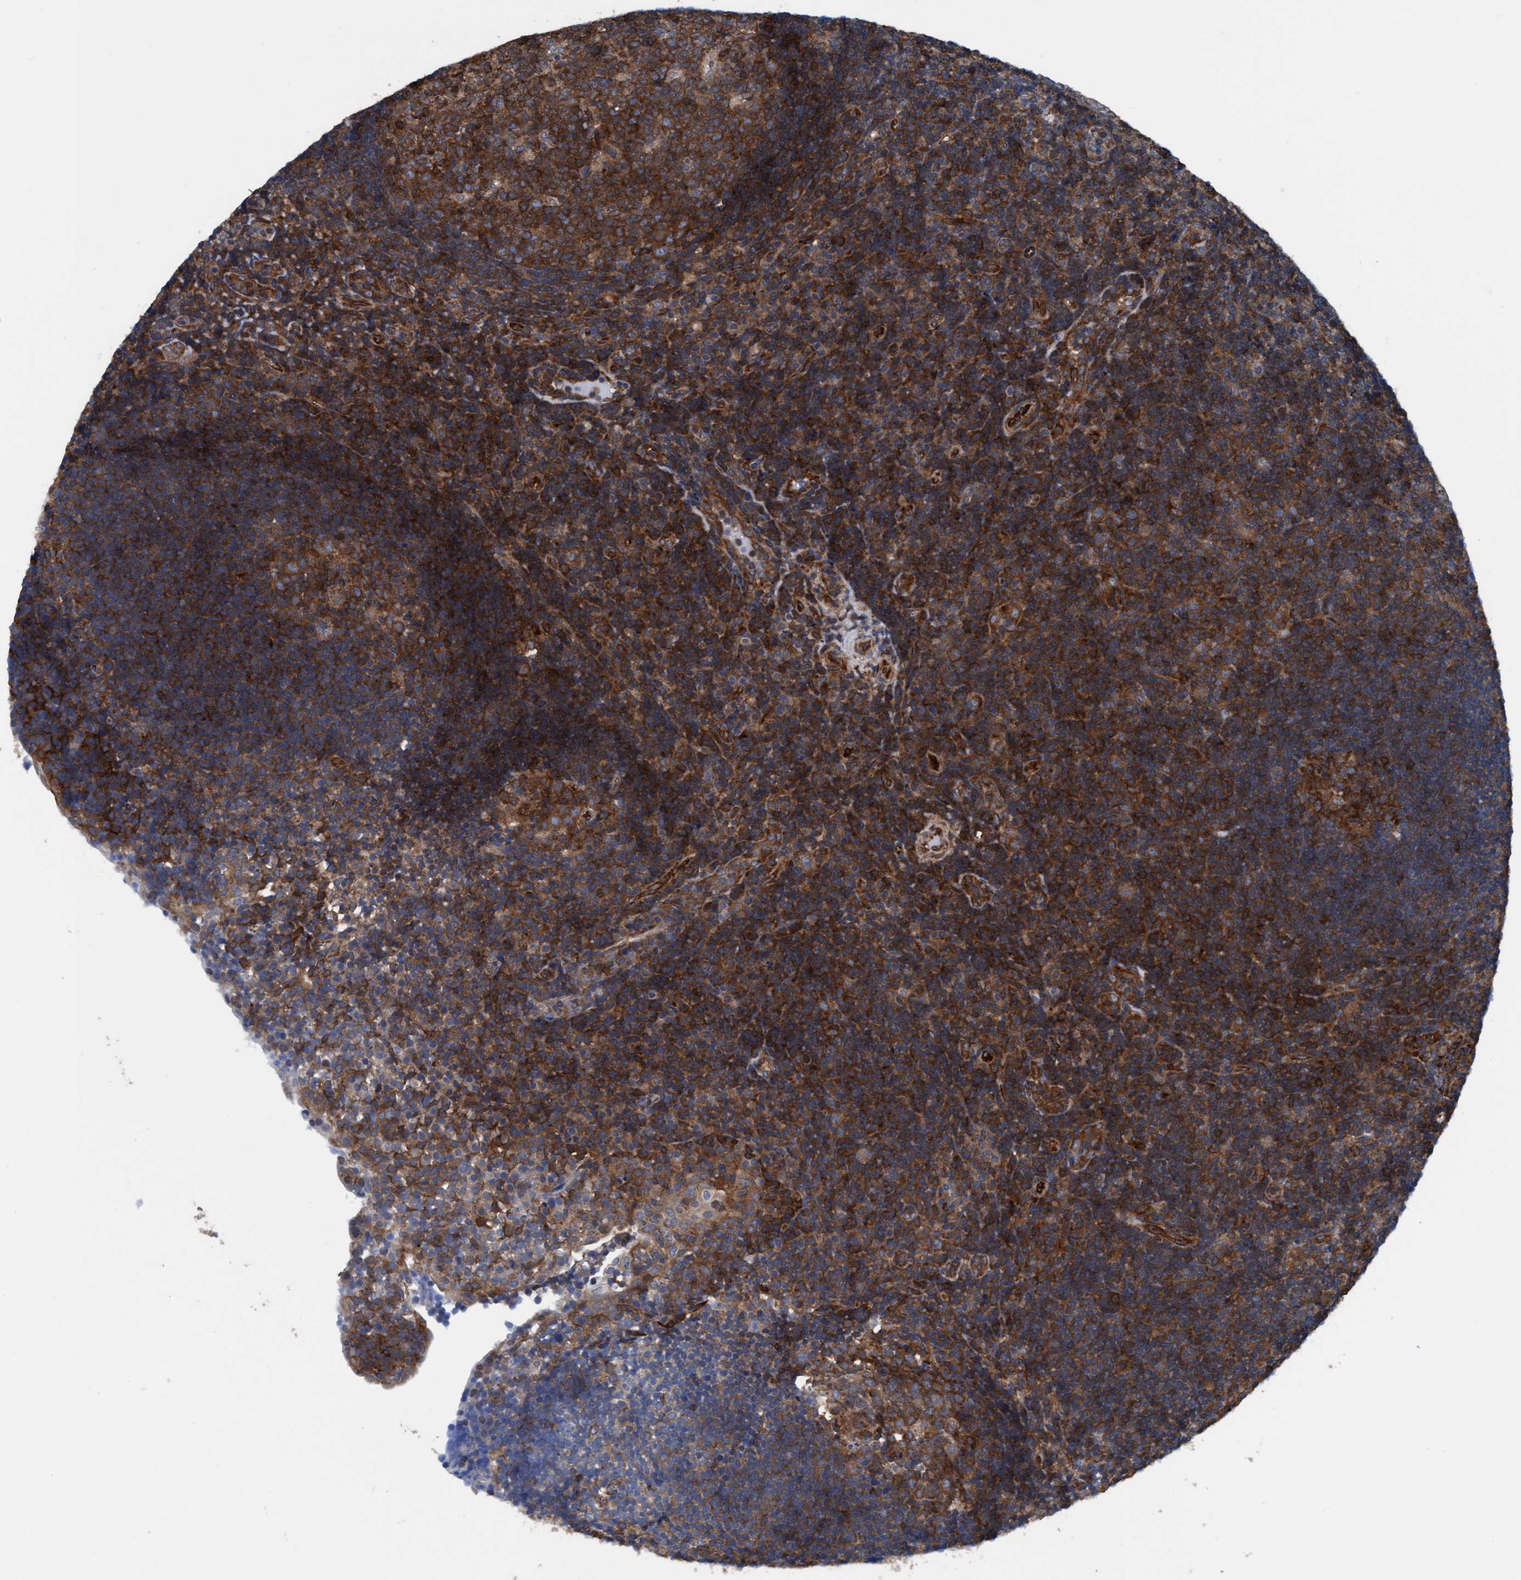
{"staining": {"intensity": "strong", "quantity": ">75%", "location": "cytoplasmic/membranous"}, "tissue": "tonsil", "cell_type": "Germinal center cells", "image_type": "normal", "snomed": [{"axis": "morphology", "description": "Normal tissue, NOS"}, {"axis": "topography", "description": "Tonsil"}], "caption": "Brown immunohistochemical staining in benign tonsil displays strong cytoplasmic/membranous positivity in about >75% of germinal center cells. Ihc stains the protein of interest in brown and the nuclei are stained blue.", "gene": "NMT1", "patient": {"sex": "female", "age": 40}}